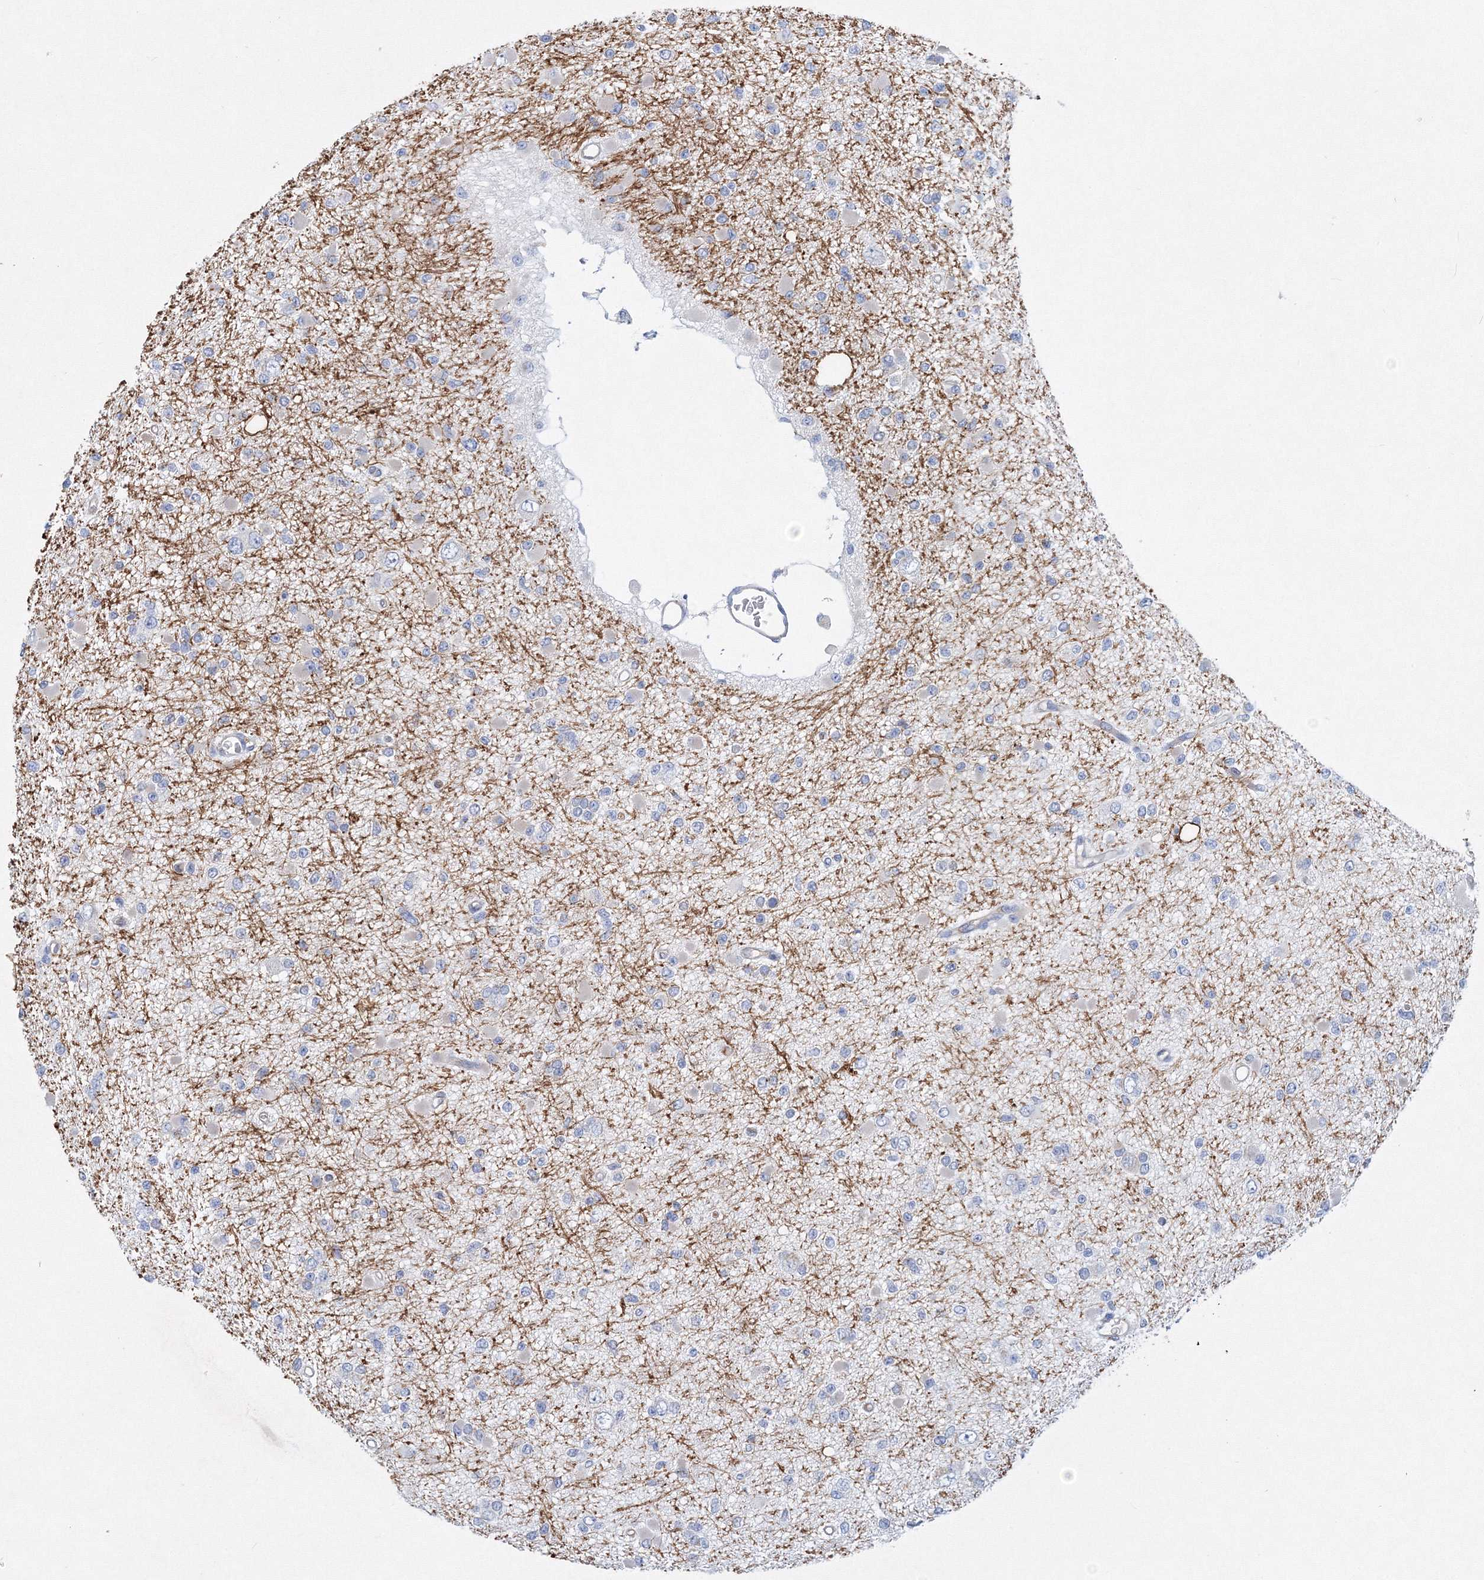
{"staining": {"intensity": "negative", "quantity": "none", "location": "none"}, "tissue": "glioma", "cell_type": "Tumor cells", "image_type": "cancer", "snomed": [{"axis": "morphology", "description": "Glioma, malignant, Low grade"}, {"axis": "topography", "description": "Brain"}], "caption": "Immunohistochemistry photomicrograph of neoplastic tissue: human glioma stained with DAB (3,3'-diaminobenzidine) exhibits no significant protein staining in tumor cells. (DAB (3,3'-diaminobenzidine) IHC, high magnification).", "gene": "TANC1", "patient": {"sex": "female", "age": 22}}